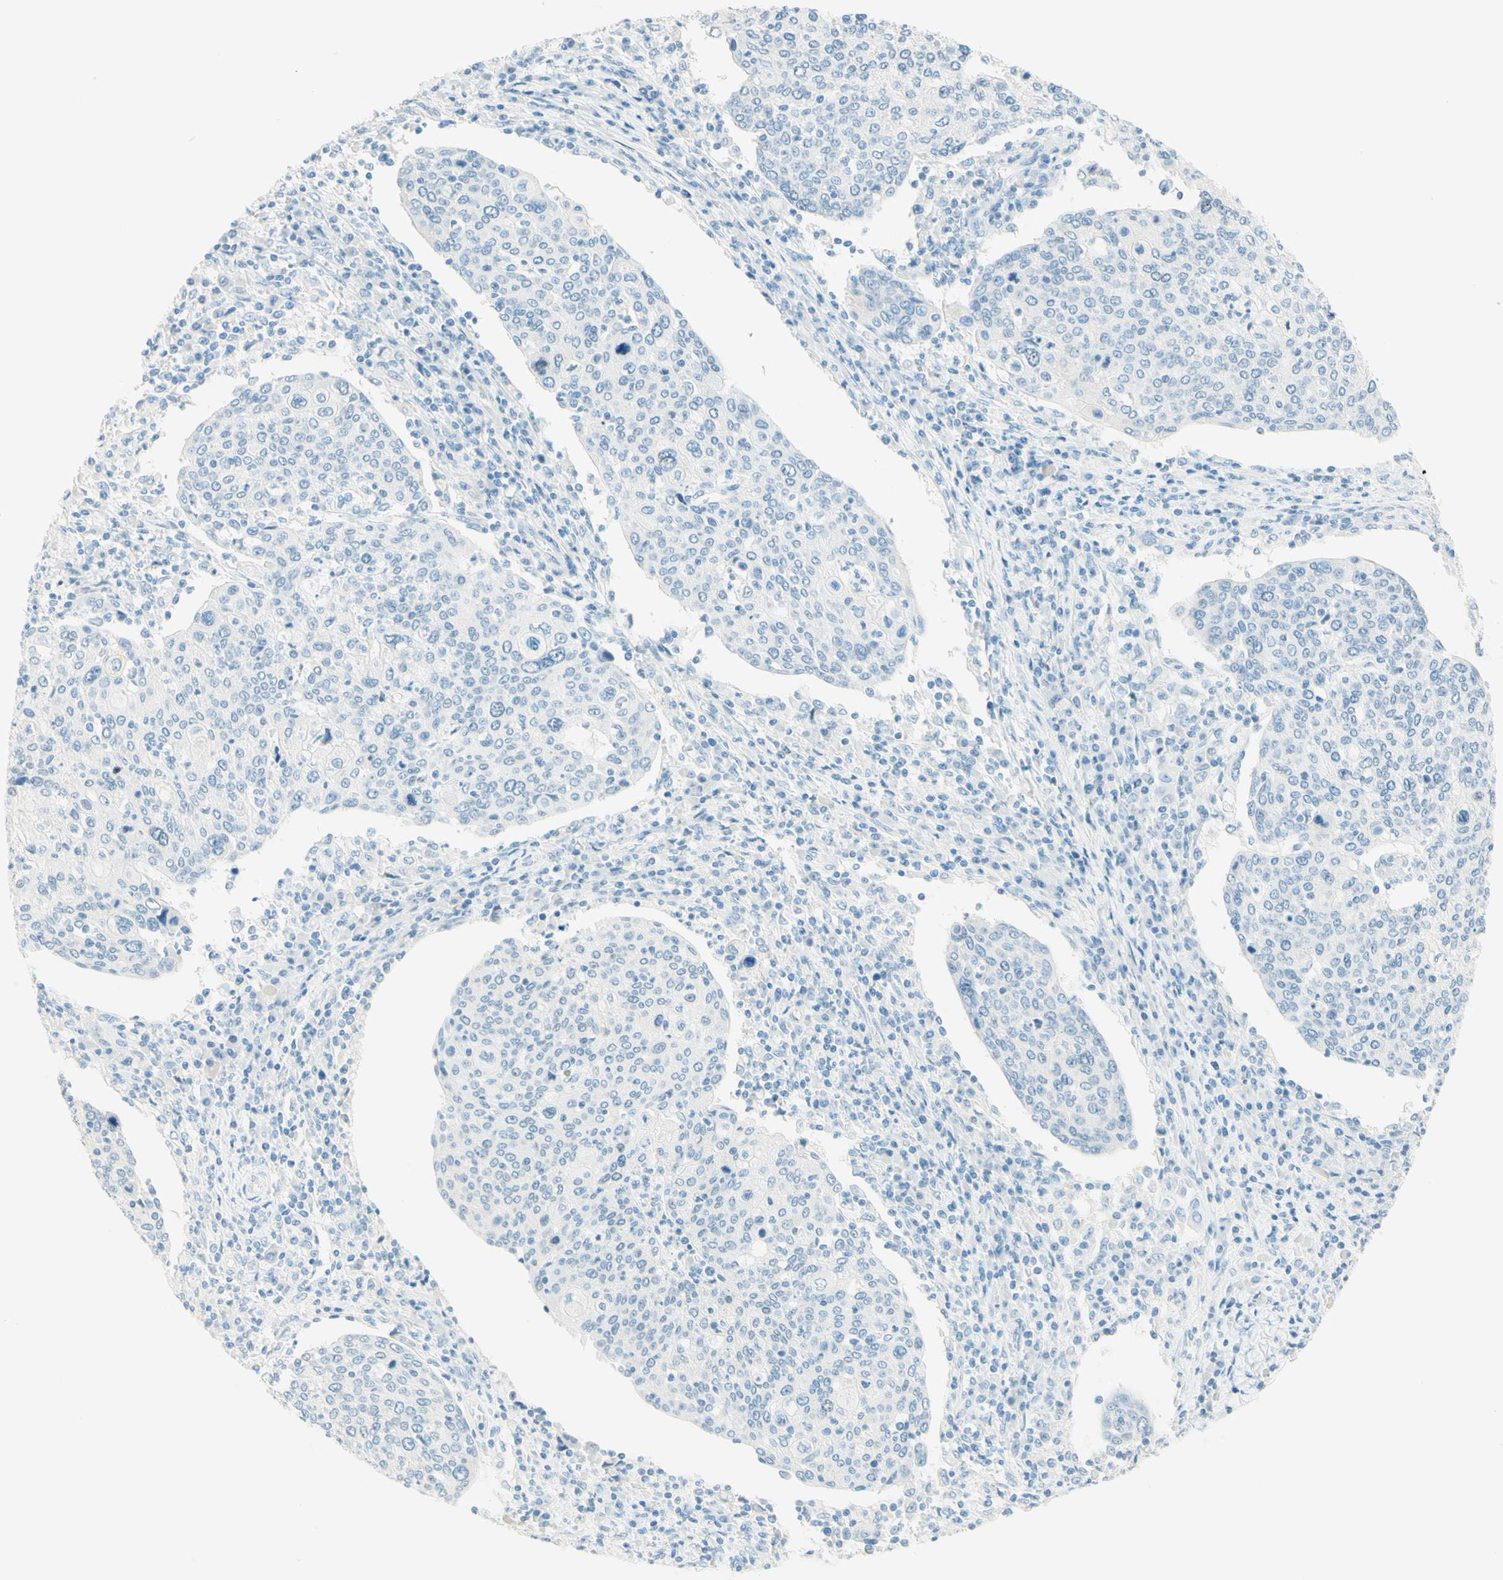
{"staining": {"intensity": "negative", "quantity": "none", "location": "none"}, "tissue": "cervical cancer", "cell_type": "Tumor cells", "image_type": "cancer", "snomed": [{"axis": "morphology", "description": "Squamous cell carcinoma, NOS"}, {"axis": "topography", "description": "Cervix"}], "caption": "A histopathology image of human squamous cell carcinoma (cervical) is negative for staining in tumor cells.", "gene": "TMEM132D", "patient": {"sex": "female", "age": 40}}